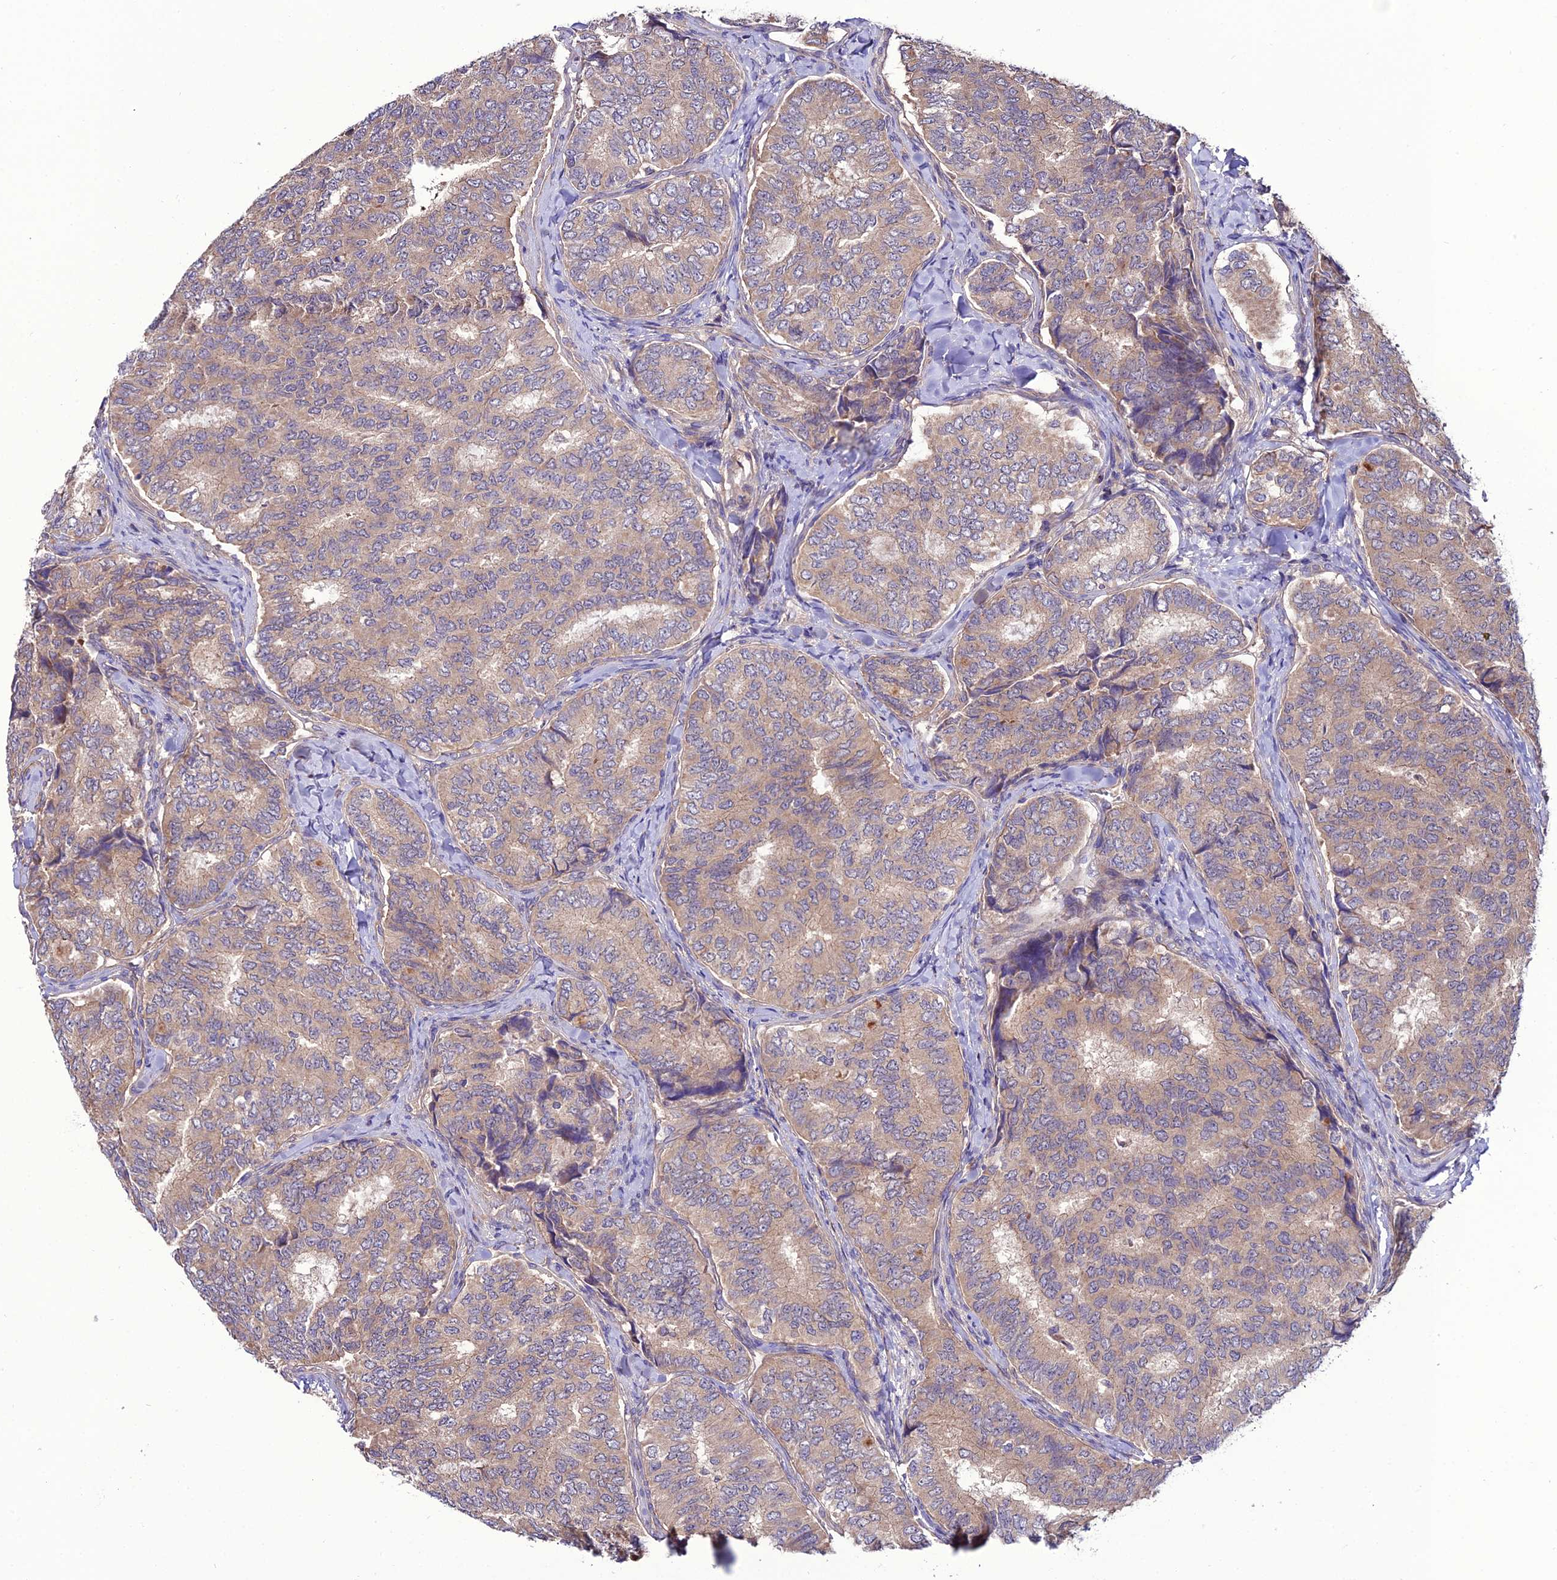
{"staining": {"intensity": "weak", "quantity": ">75%", "location": "cytoplasmic/membranous"}, "tissue": "thyroid cancer", "cell_type": "Tumor cells", "image_type": "cancer", "snomed": [{"axis": "morphology", "description": "Papillary adenocarcinoma, NOS"}, {"axis": "topography", "description": "Thyroid gland"}], "caption": "An immunohistochemistry (IHC) image of neoplastic tissue is shown. Protein staining in brown highlights weak cytoplasmic/membranous positivity in papillary adenocarcinoma (thyroid) within tumor cells. The staining is performed using DAB (3,3'-diaminobenzidine) brown chromogen to label protein expression. The nuclei are counter-stained blue using hematoxylin.", "gene": "PPIL3", "patient": {"sex": "female", "age": 35}}